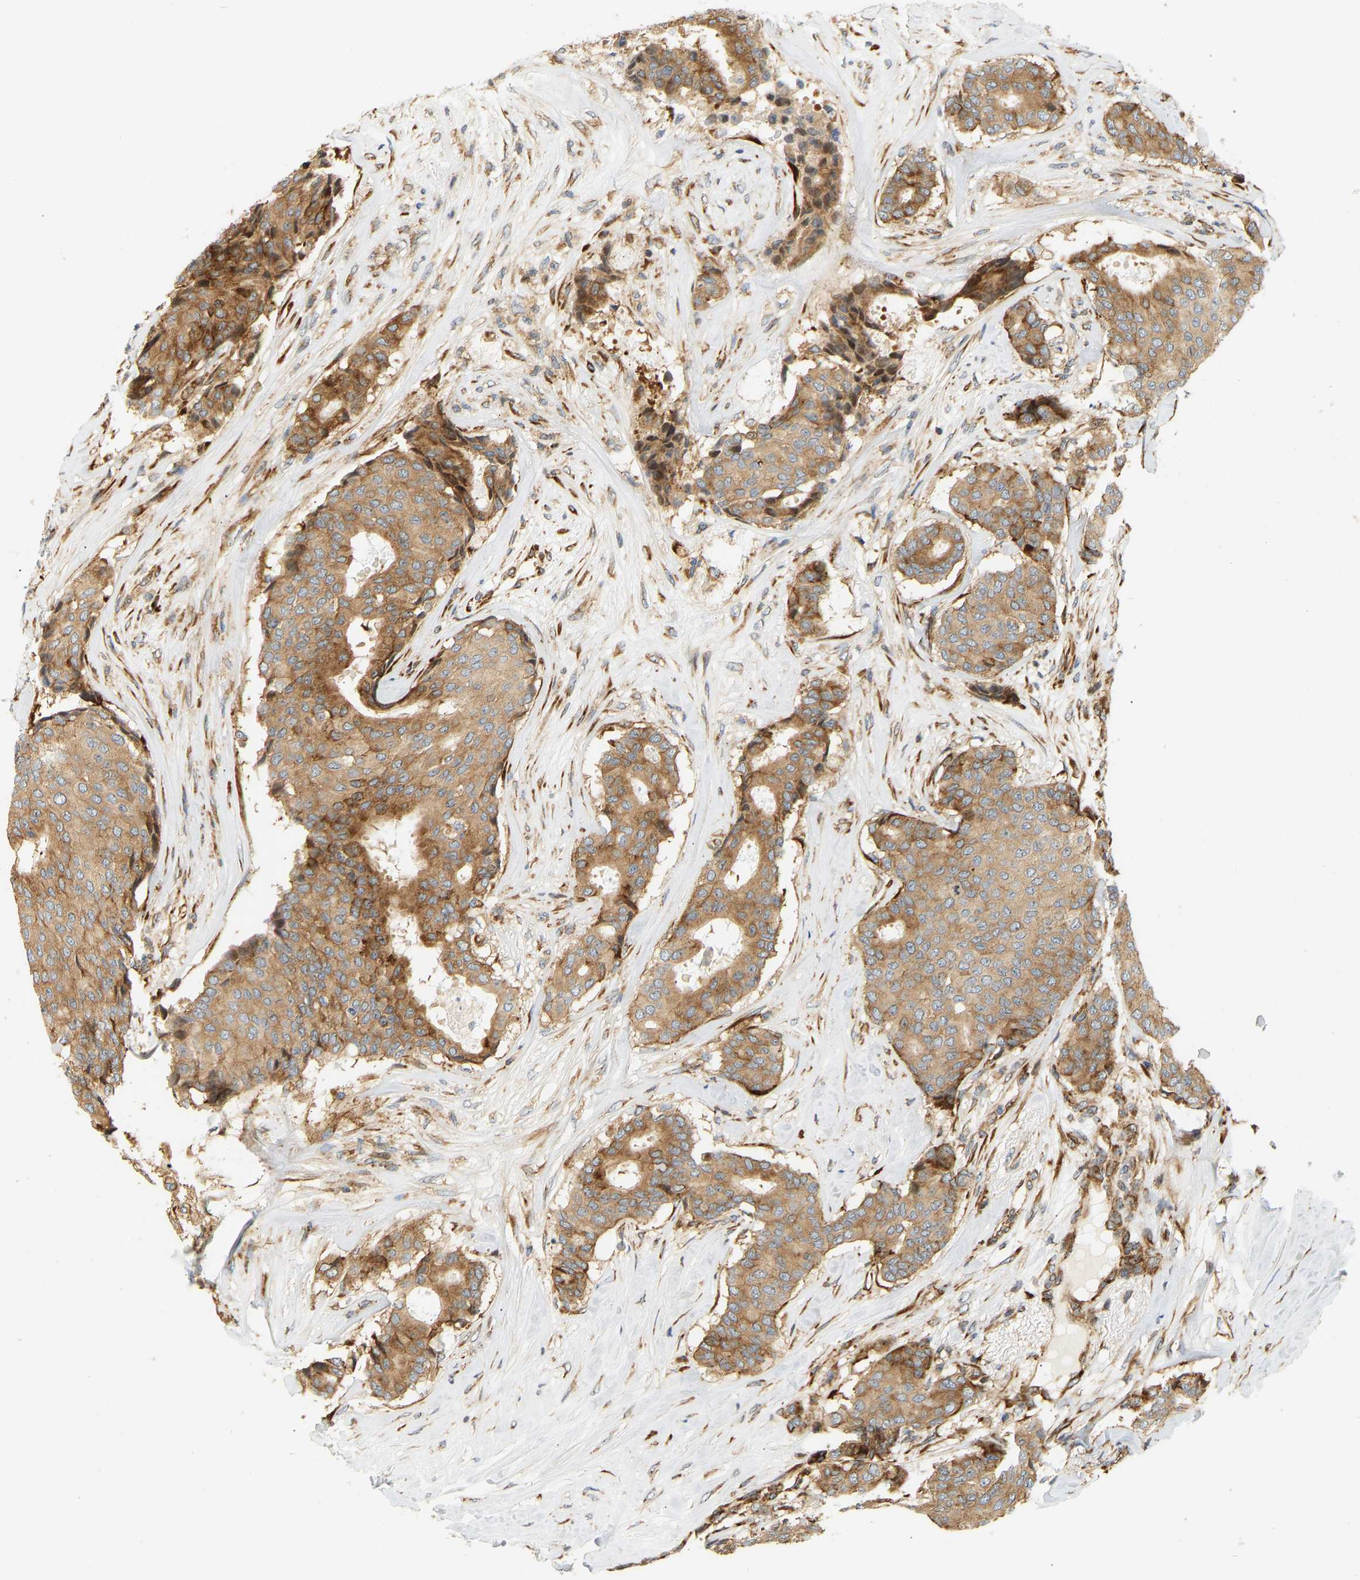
{"staining": {"intensity": "moderate", "quantity": ">75%", "location": "cytoplasmic/membranous"}, "tissue": "breast cancer", "cell_type": "Tumor cells", "image_type": "cancer", "snomed": [{"axis": "morphology", "description": "Duct carcinoma"}, {"axis": "topography", "description": "Breast"}], "caption": "This micrograph displays immunohistochemistry staining of breast cancer, with medium moderate cytoplasmic/membranous expression in approximately >75% of tumor cells.", "gene": "RPS14", "patient": {"sex": "female", "age": 75}}